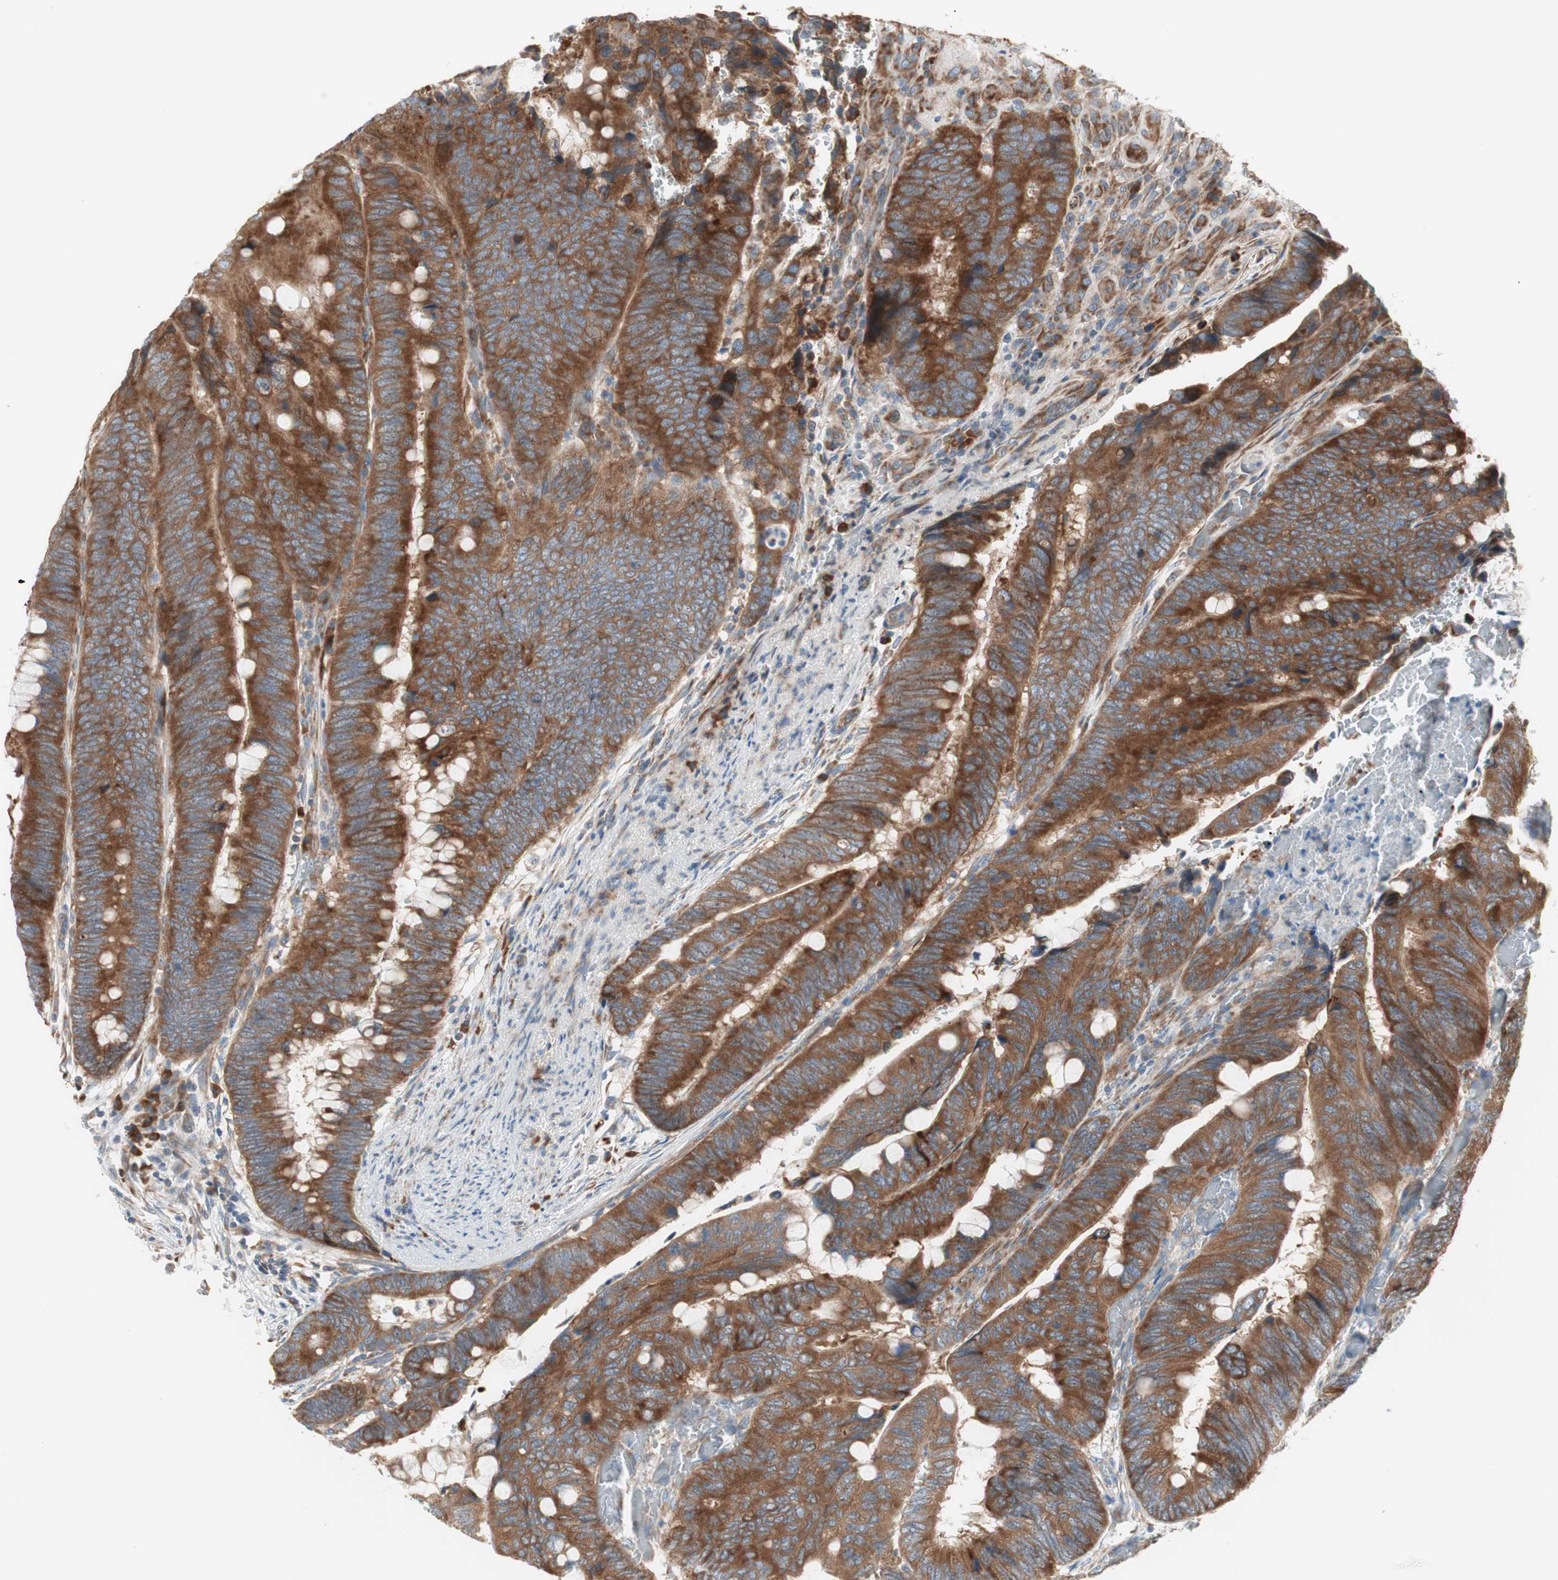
{"staining": {"intensity": "strong", "quantity": ">75%", "location": "cytoplasmic/membranous"}, "tissue": "colorectal cancer", "cell_type": "Tumor cells", "image_type": "cancer", "snomed": [{"axis": "morphology", "description": "Normal tissue, NOS"}, {"axis": "morphology", "description": "Adenocarcinoma, NOS"}, {"axis": "topography", "description": "Rectum"}, {"axis": "topography", "description": "Peripheral nerve tissue"}], "caption": "This is an image of immunohistochemistry (IHC) staining of colorectal cancer (adenocarcinoma), which shows strong positivity in the cytoplasmic/membranous of tumor cells.", "gene": "RPL23", "patient": {"sex": "male", "age": 92}}